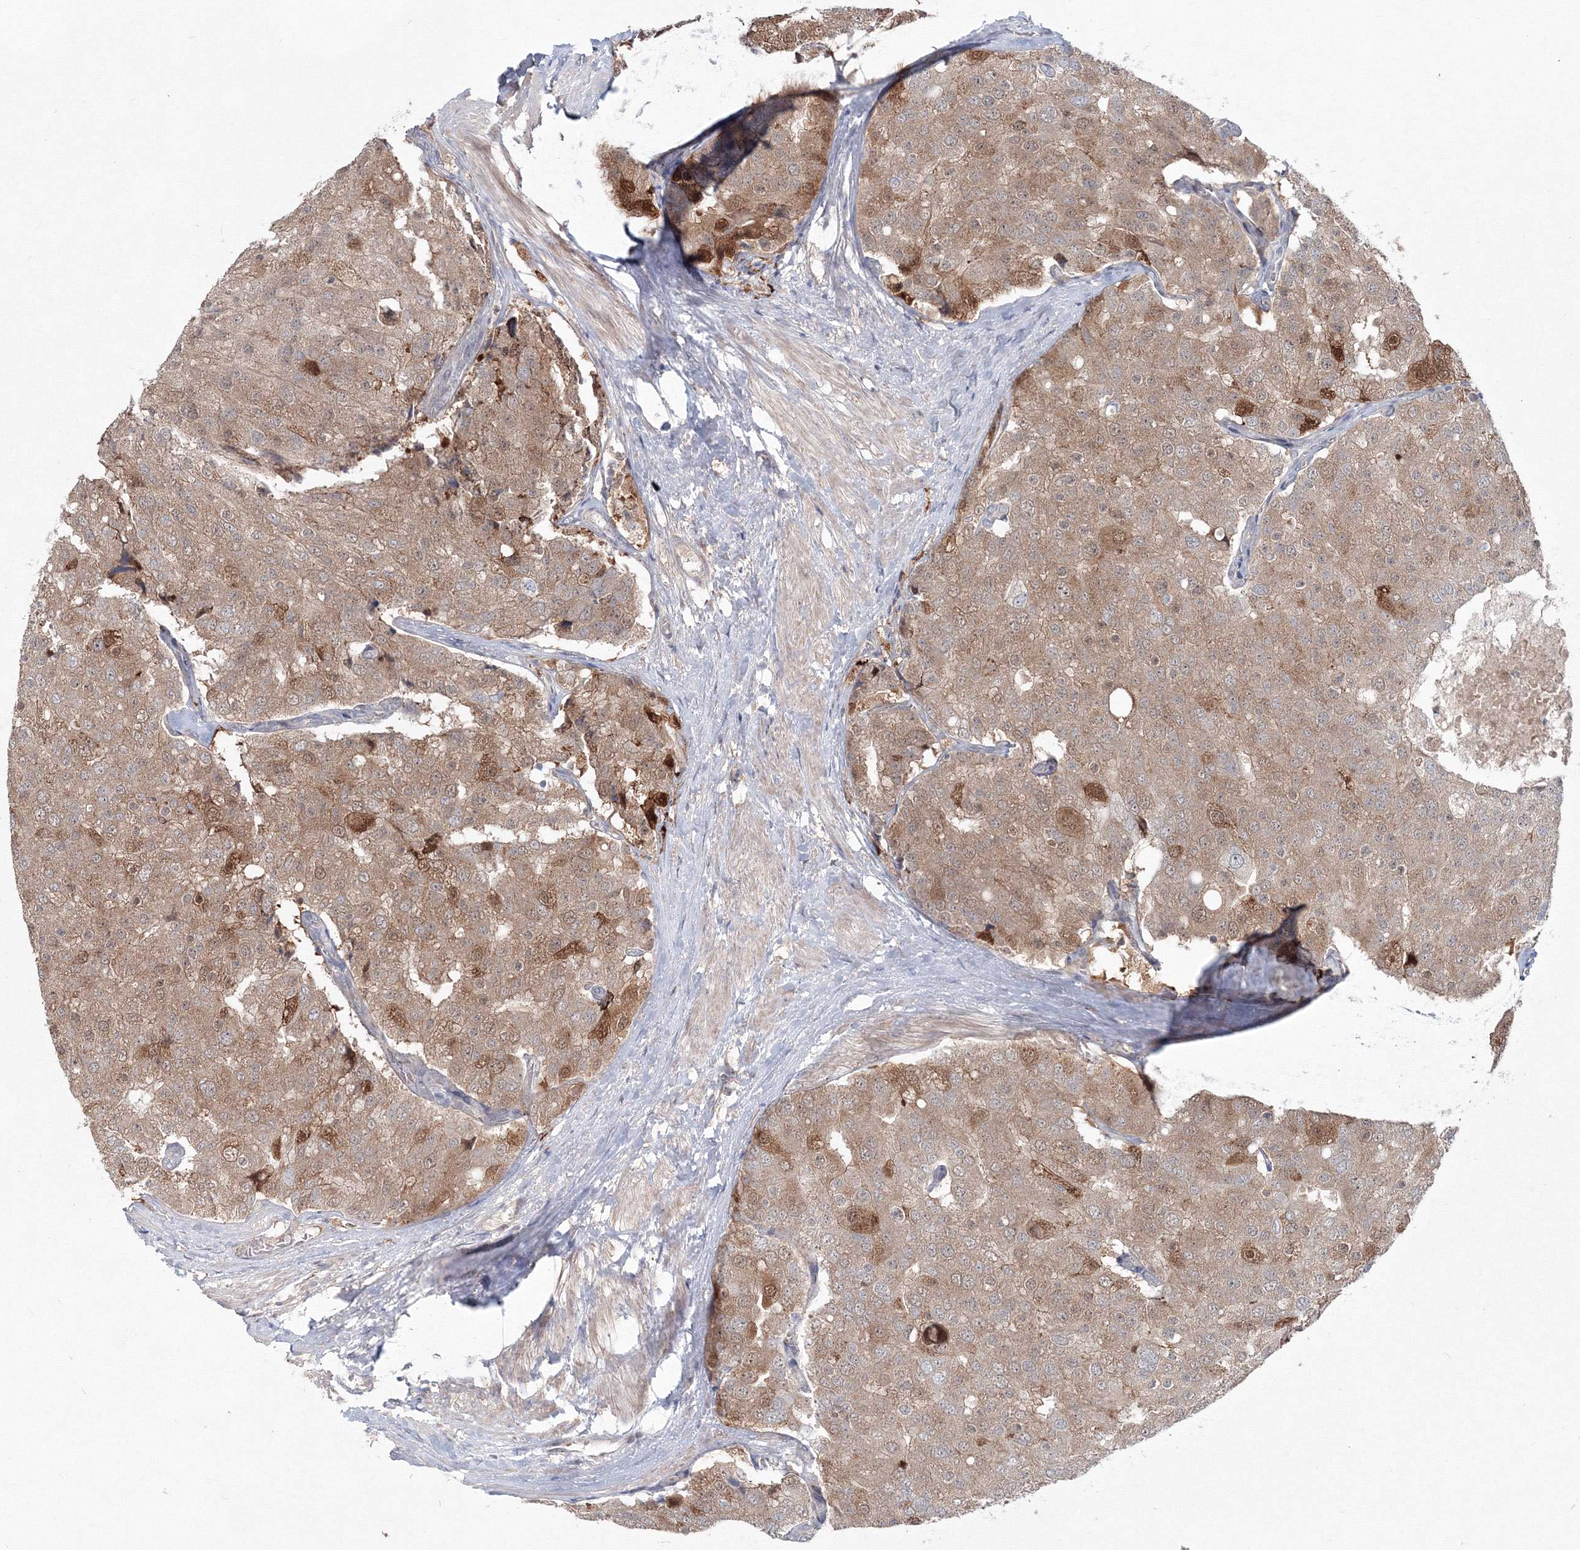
{"staining": {"intensity": "moderate", "quantity": ">75%", "location": "cytoplasmic/membranous"}, "tissue": "prostate cancer", "cell_type": "Tumor cells", "image_type": "cancer", "snomed": [{"axis": "morphology", "description": "Adenocarcinoma, High grade"}, {"axis": "topography", "description": "Prostate"}], "caption": "DAB immunohistochemical staining of high-grade adenocarcinoma (prostate) displays moderate cytoplasmic/membranous protein positivity in about >75% of tumor cells.", "gene": "MKRN2", "patient": {"sex": "male", "age": 50}}